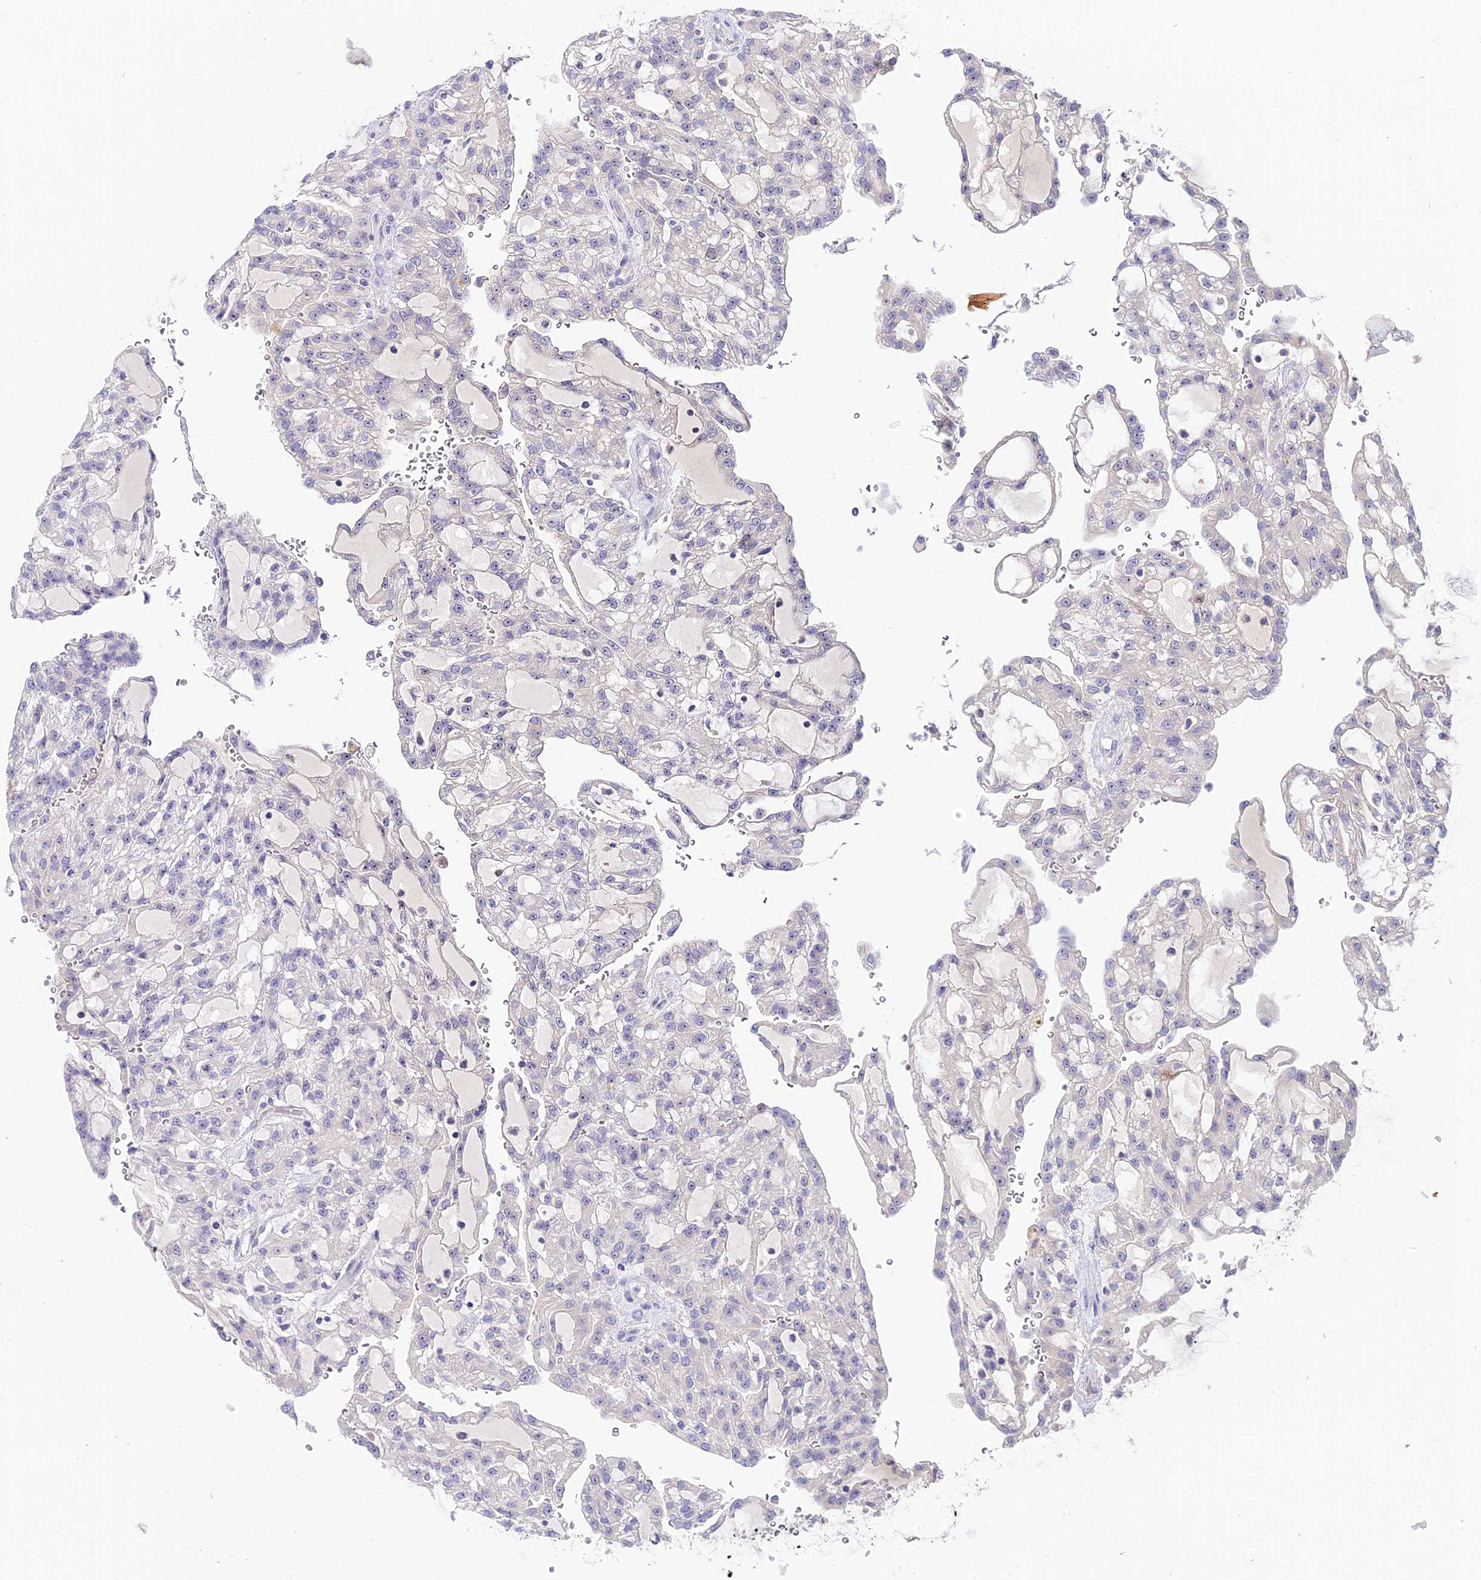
{"staining": {"intensity": "negative", "quantity": "none", "location": "none"}, "tissue": "renal cancer", "cell_type": "Tumor cells", "image_type": "cancer", "snomed": [{"axis": "morphology", "description": "Adenocarcinoma, NOS"}, {"axis": "topography", "description": "Kidney"}], "caption": "IHC of renal cancer (adenocarcinoma) demonstrates no positivity in tumor cells.", "gene": "RAD51", "patient": {"sex": "male", "age": 63}}